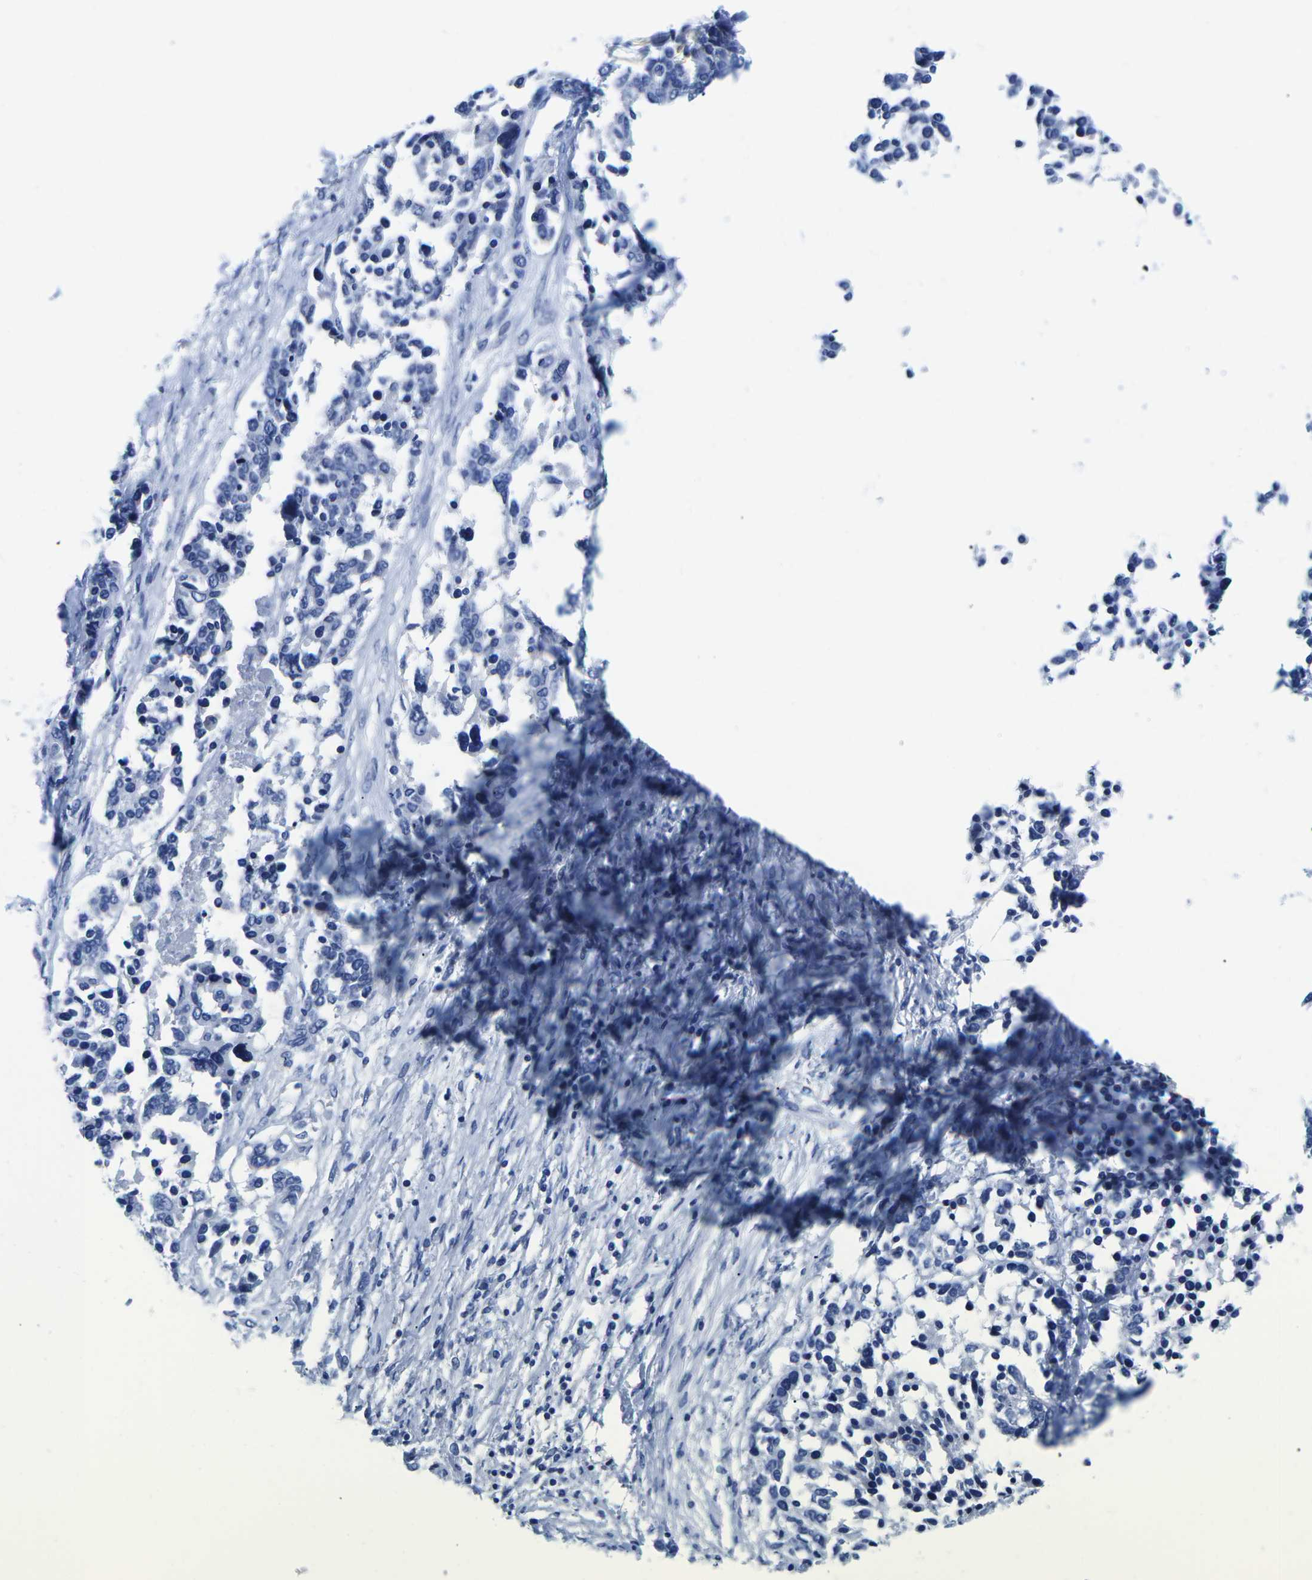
{"staining": {"intensity": "negative", "quantity": "none", "location": "none"}, "tissue": "ovarian cancer", "cell_type": "Tumor cells", "image_type": "cancer", "snomed": [{"axis": "morphology", "description": "Cystadenocarcinoma, serous, NOS"}, {"axis": "topography", "description": "Ovary"}], "caption": "An image of human ovarian cancer (serous cystadenocarcinoma) is negative for staining in tumor cells.", "gene": "CYP1A2", "patient": {"sex": "female", "age": 44}}